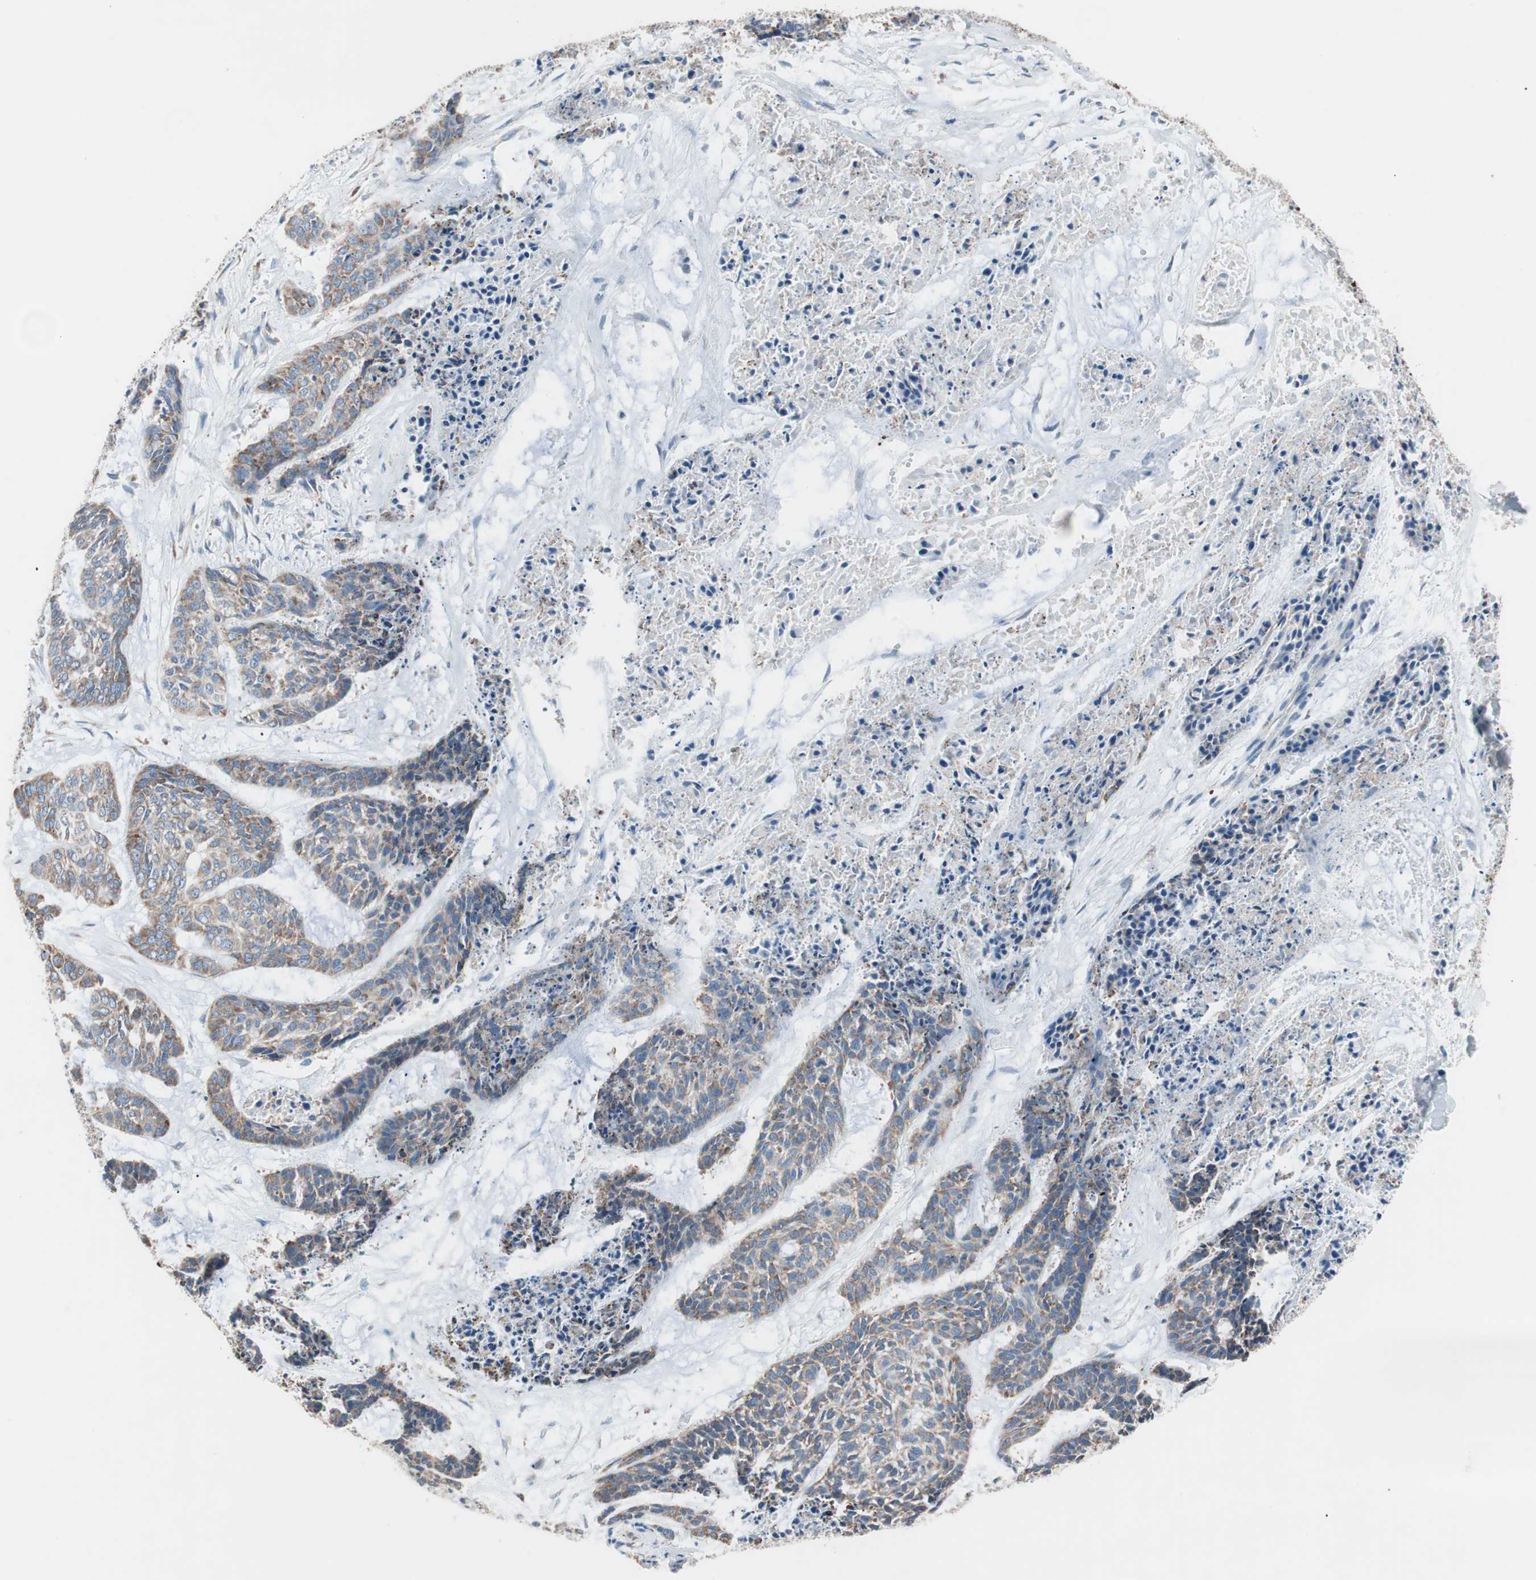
{"staining": {"intensity": "weak", "quantity": "25%-75%", "location": "cytoplasmic/membranous"}, "tissue": "skin cancer", "cell_type": "Tumor cells", "image_type": "cancer", "snomed": [{"axis": "morphology", "description": "Basal cell carcinoma"}, {"axis": "topography", "description": "Skin"}], "caption": "IHC image of skin cancer stained for a protein (brown), which exhibits low levels of weak cytoplasmic/membranous staining in about 25%-75% of tumor cells.", "gene": "SLC27A4", "patient": {"sex": "female", "age": 64}}